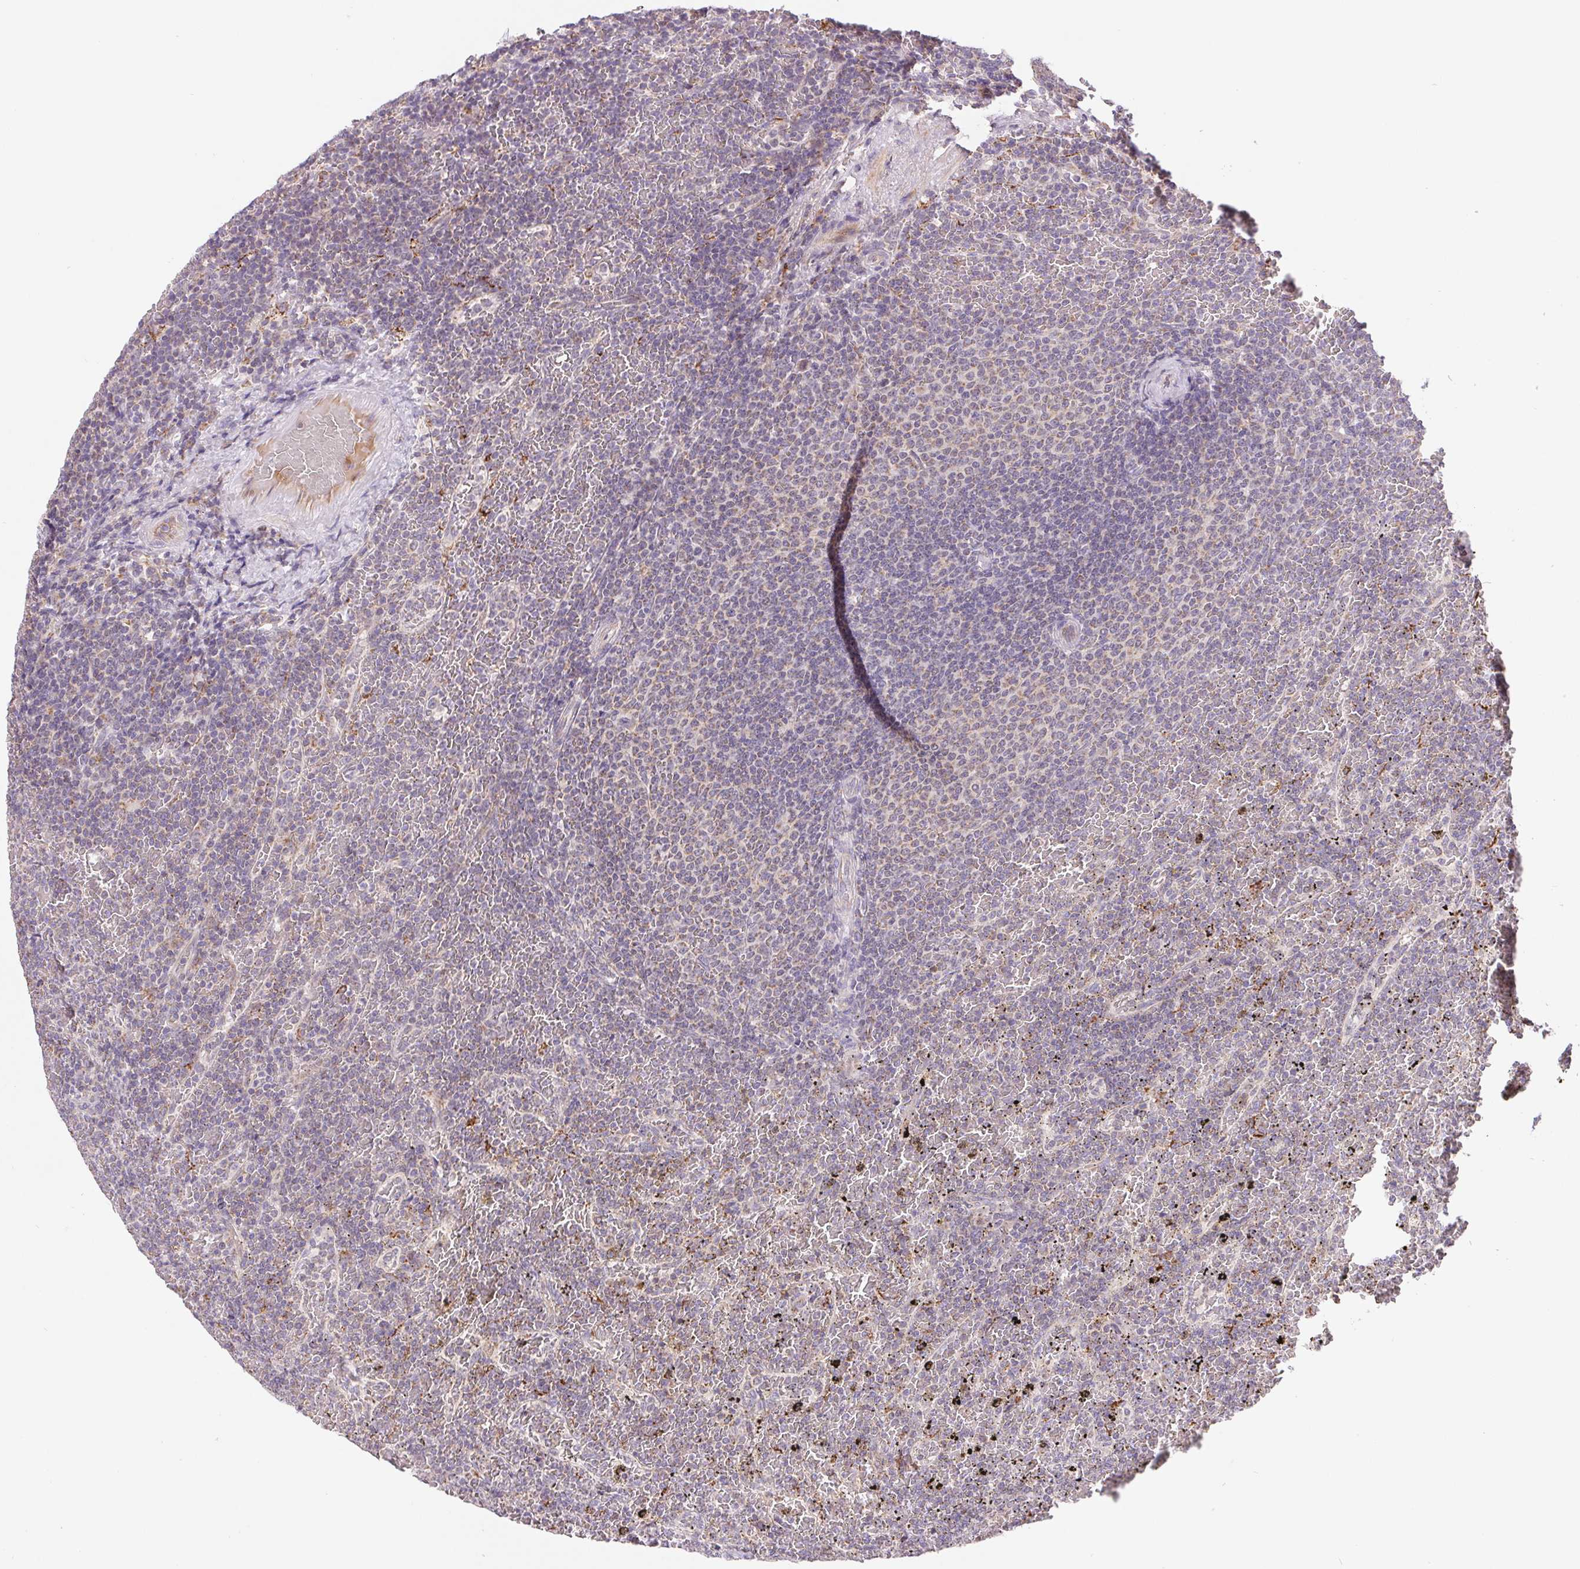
{"staining": {"intensity": "negative", "quantity": "none", "location": "none"}, "tissue": "lymphoma", "cell_type": "Tumor cells", "image_type": "cancer", "snomed": [{"axis": "morphology", "description": "Malignant lymphoma, non-Hodgkin's type, Low grade"}, {"axis": "topography", "description": "Spleen"}], "caption": "This is an immunohistochemistry (IHC) histopathology image of human low-grade malignant lymphoma, non-Hodgkin's type. There is no positivity in tumor cells.", "gene": "EMC6", "patient": {"sex": "female", "age": 77}}